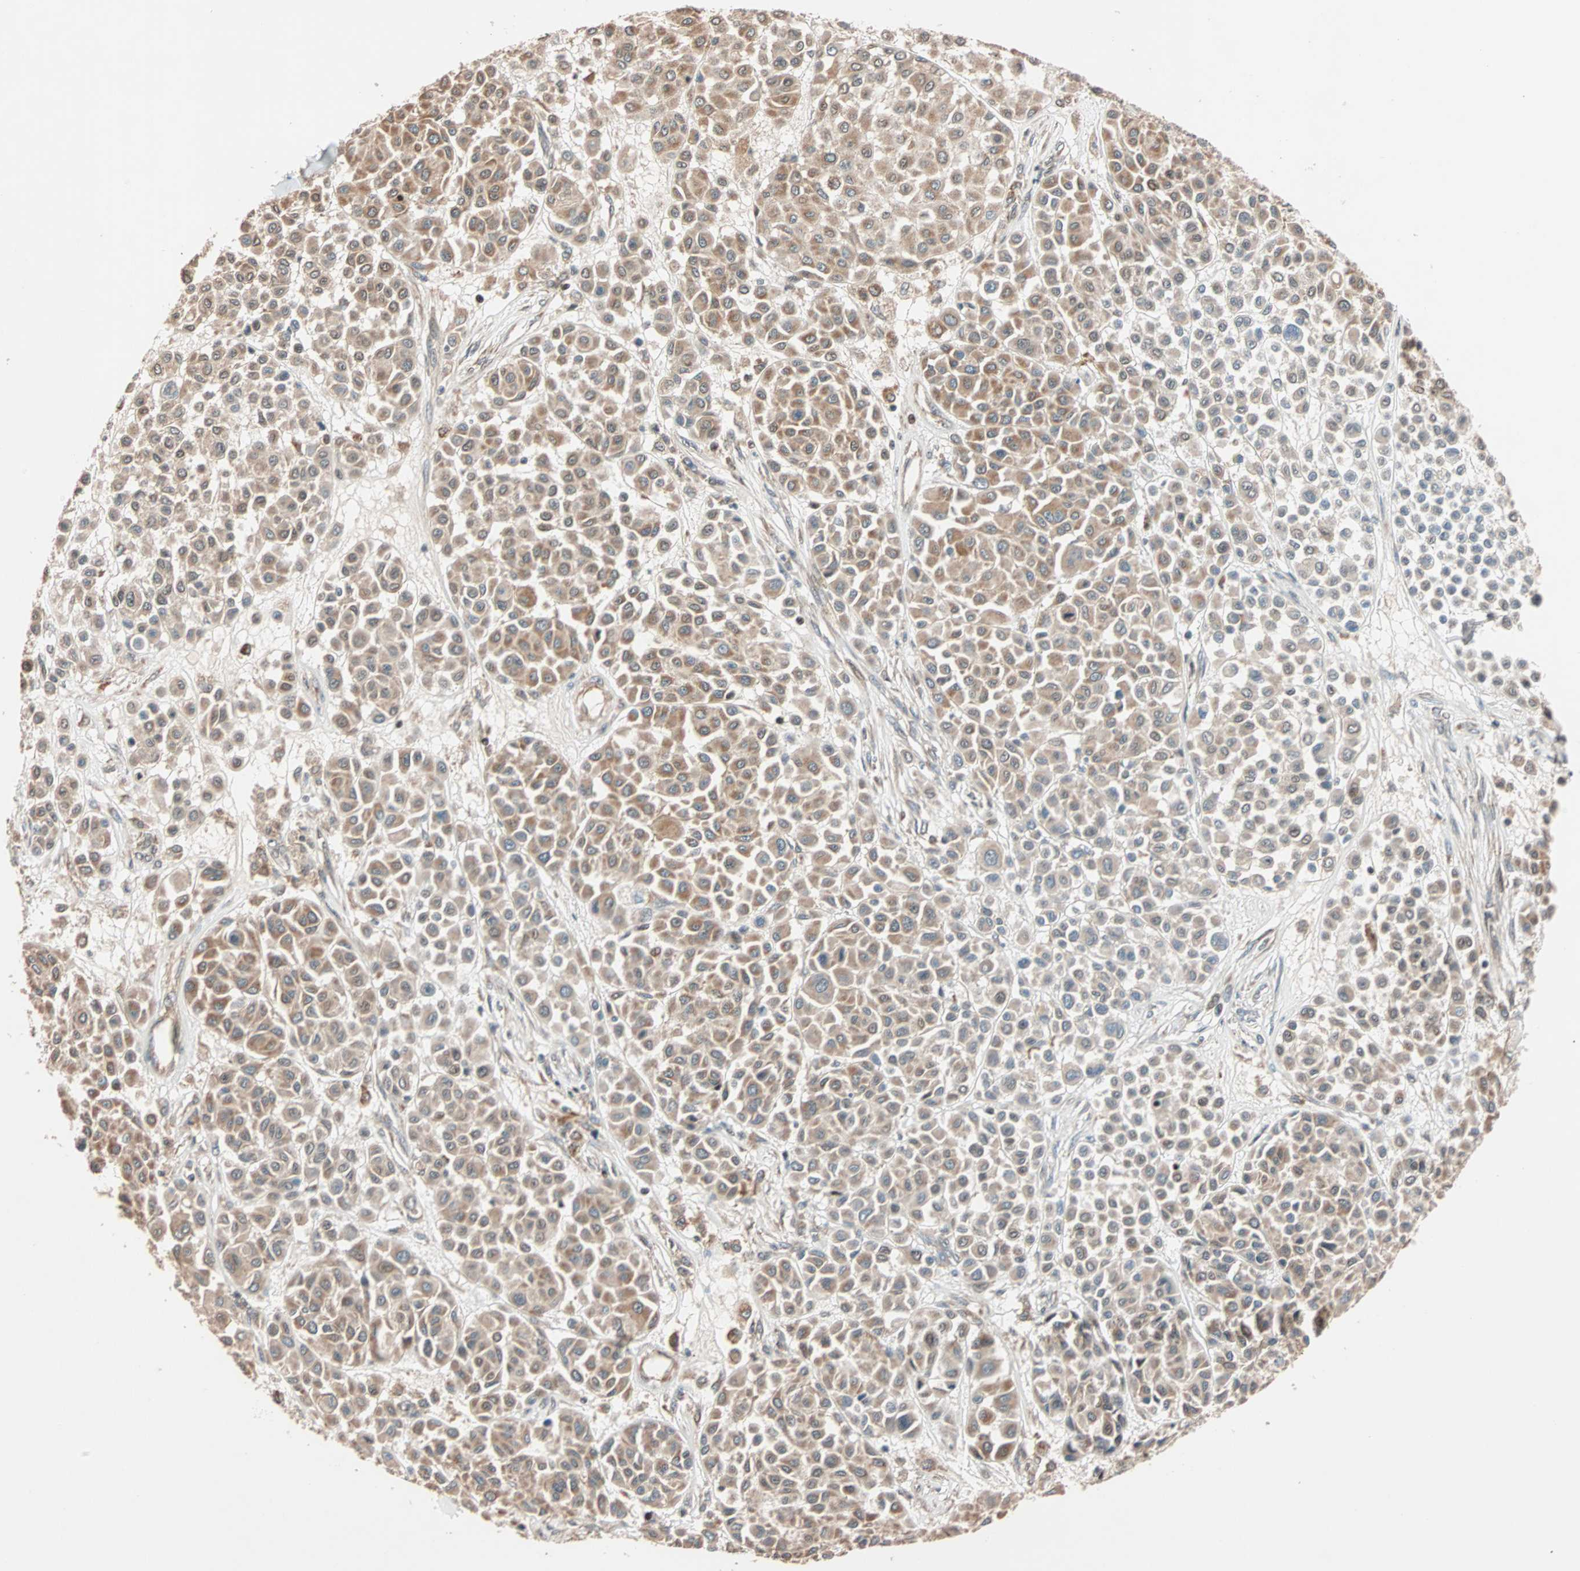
{"staining": {"intensity": "moderate", "quantity": ">75%", "location": "cytoplasmic/membranous"}, "tissue": "melanoma", "cell_type": "Tumor cells", "image_type": "cancer", "snomed": [{"axis": "morphology", "description": "Malignant melanoma, Metastatic site"}, {"axis": "topography", "description": "Soft tissue"}], "caption": "The image exhibits immunohistochemical staining of melanoma. There is moderate cytoplasmic/membranous positivity is present in approximately >75% of tumor cells.", "gene": "HECW1", "patient": {"sex": "male", "age": 41}}